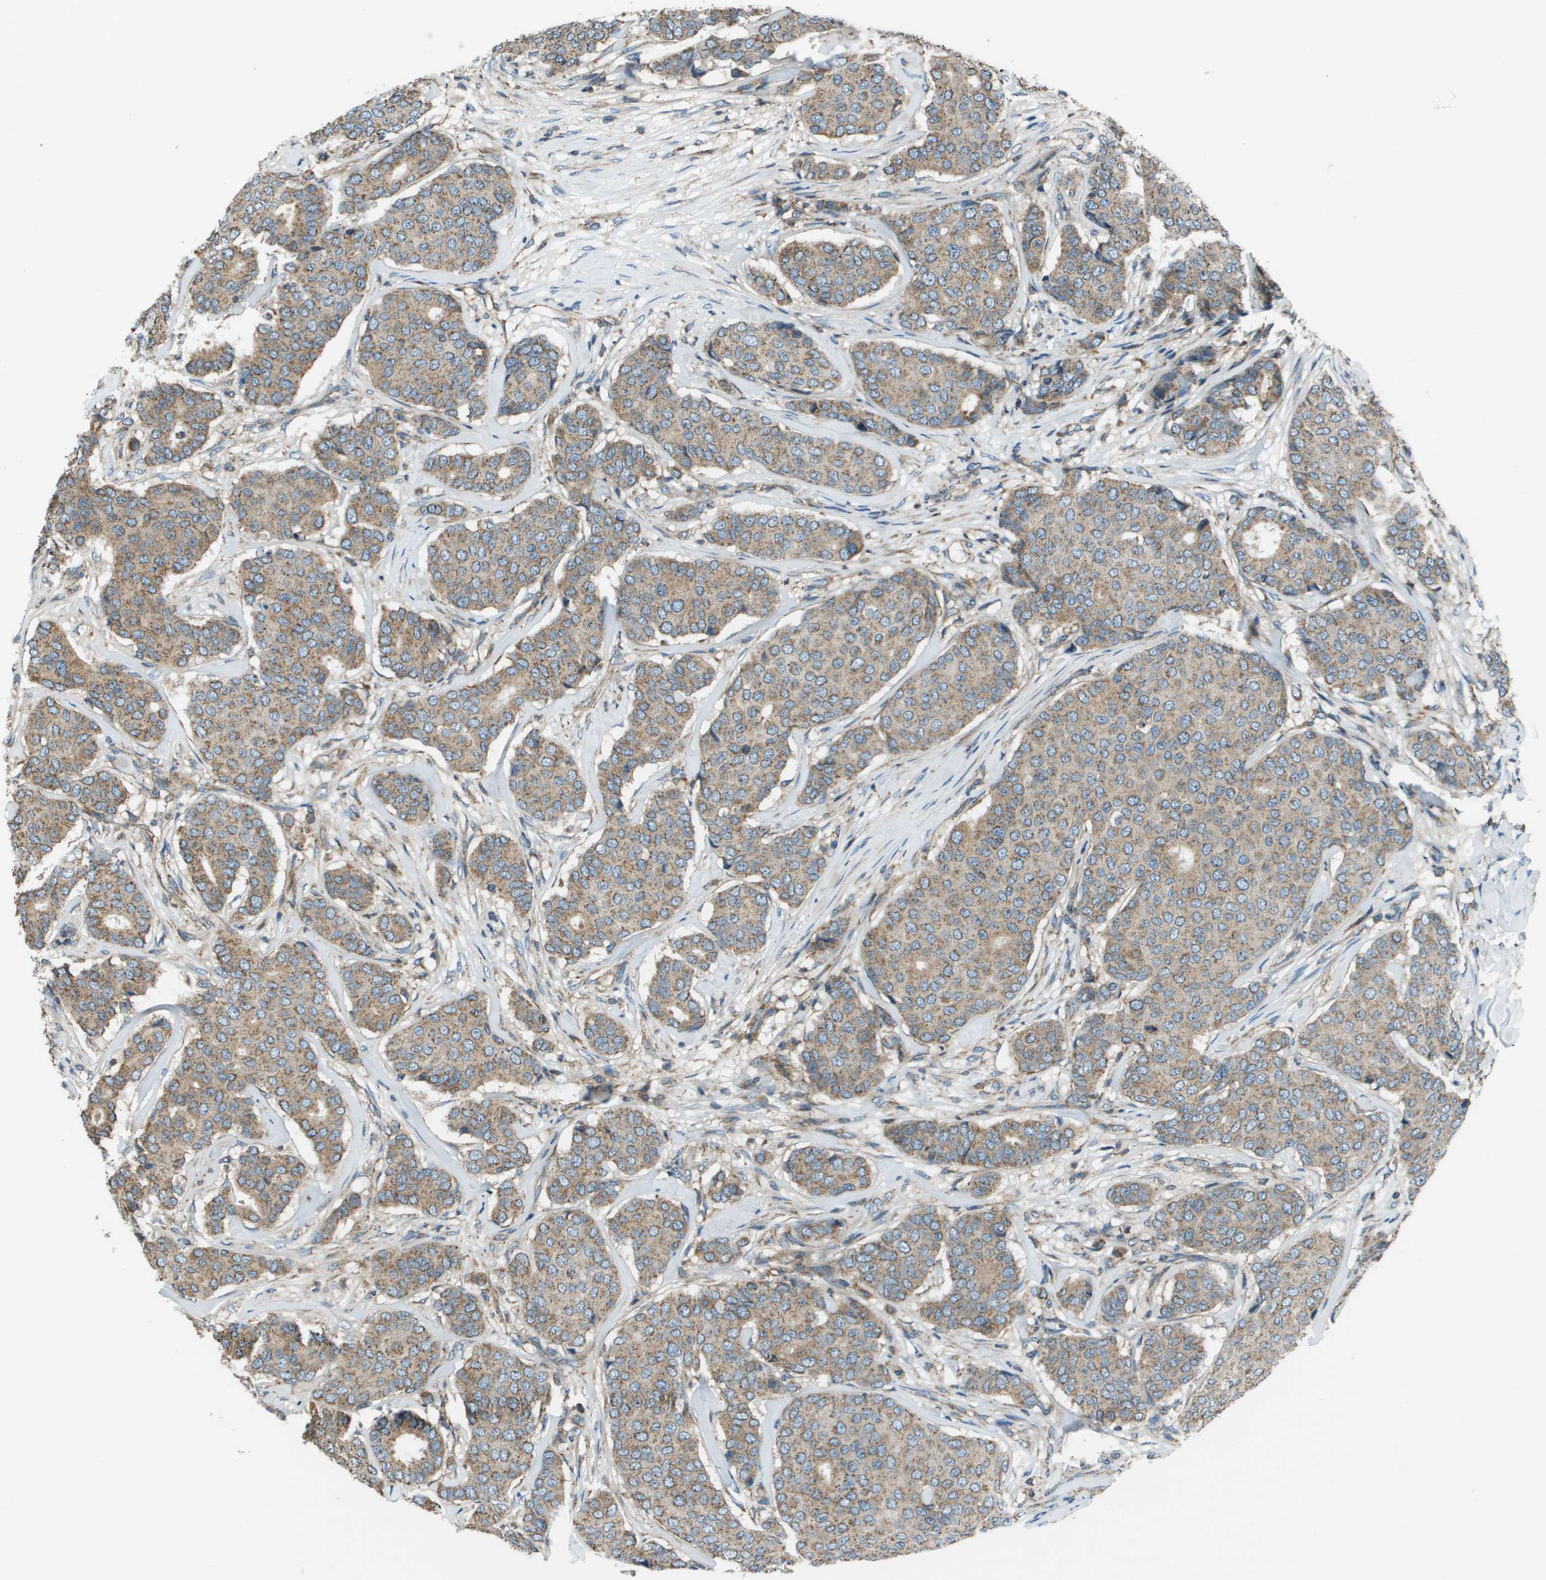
{"staining": {"intensity": "weak", "quantity": ">75%", "location": "cytoplasmic/membranous"}, "tissue": "breast cancer", "cell_type": "Tumor cells", "image_type": "cancer", "snomed": [{"axis": "morphology", "description": "Duct carcinoma"}, {"axis": "topography", "description": "Breast"}], "caption": "The photomicrograph shows a brown stain indicating the presence of a protein in the cytoplasmic/membranous of tumor cells in breast cancer.", "gene": "TMEM51", "patient": {"sex": "female", "age": 75}}